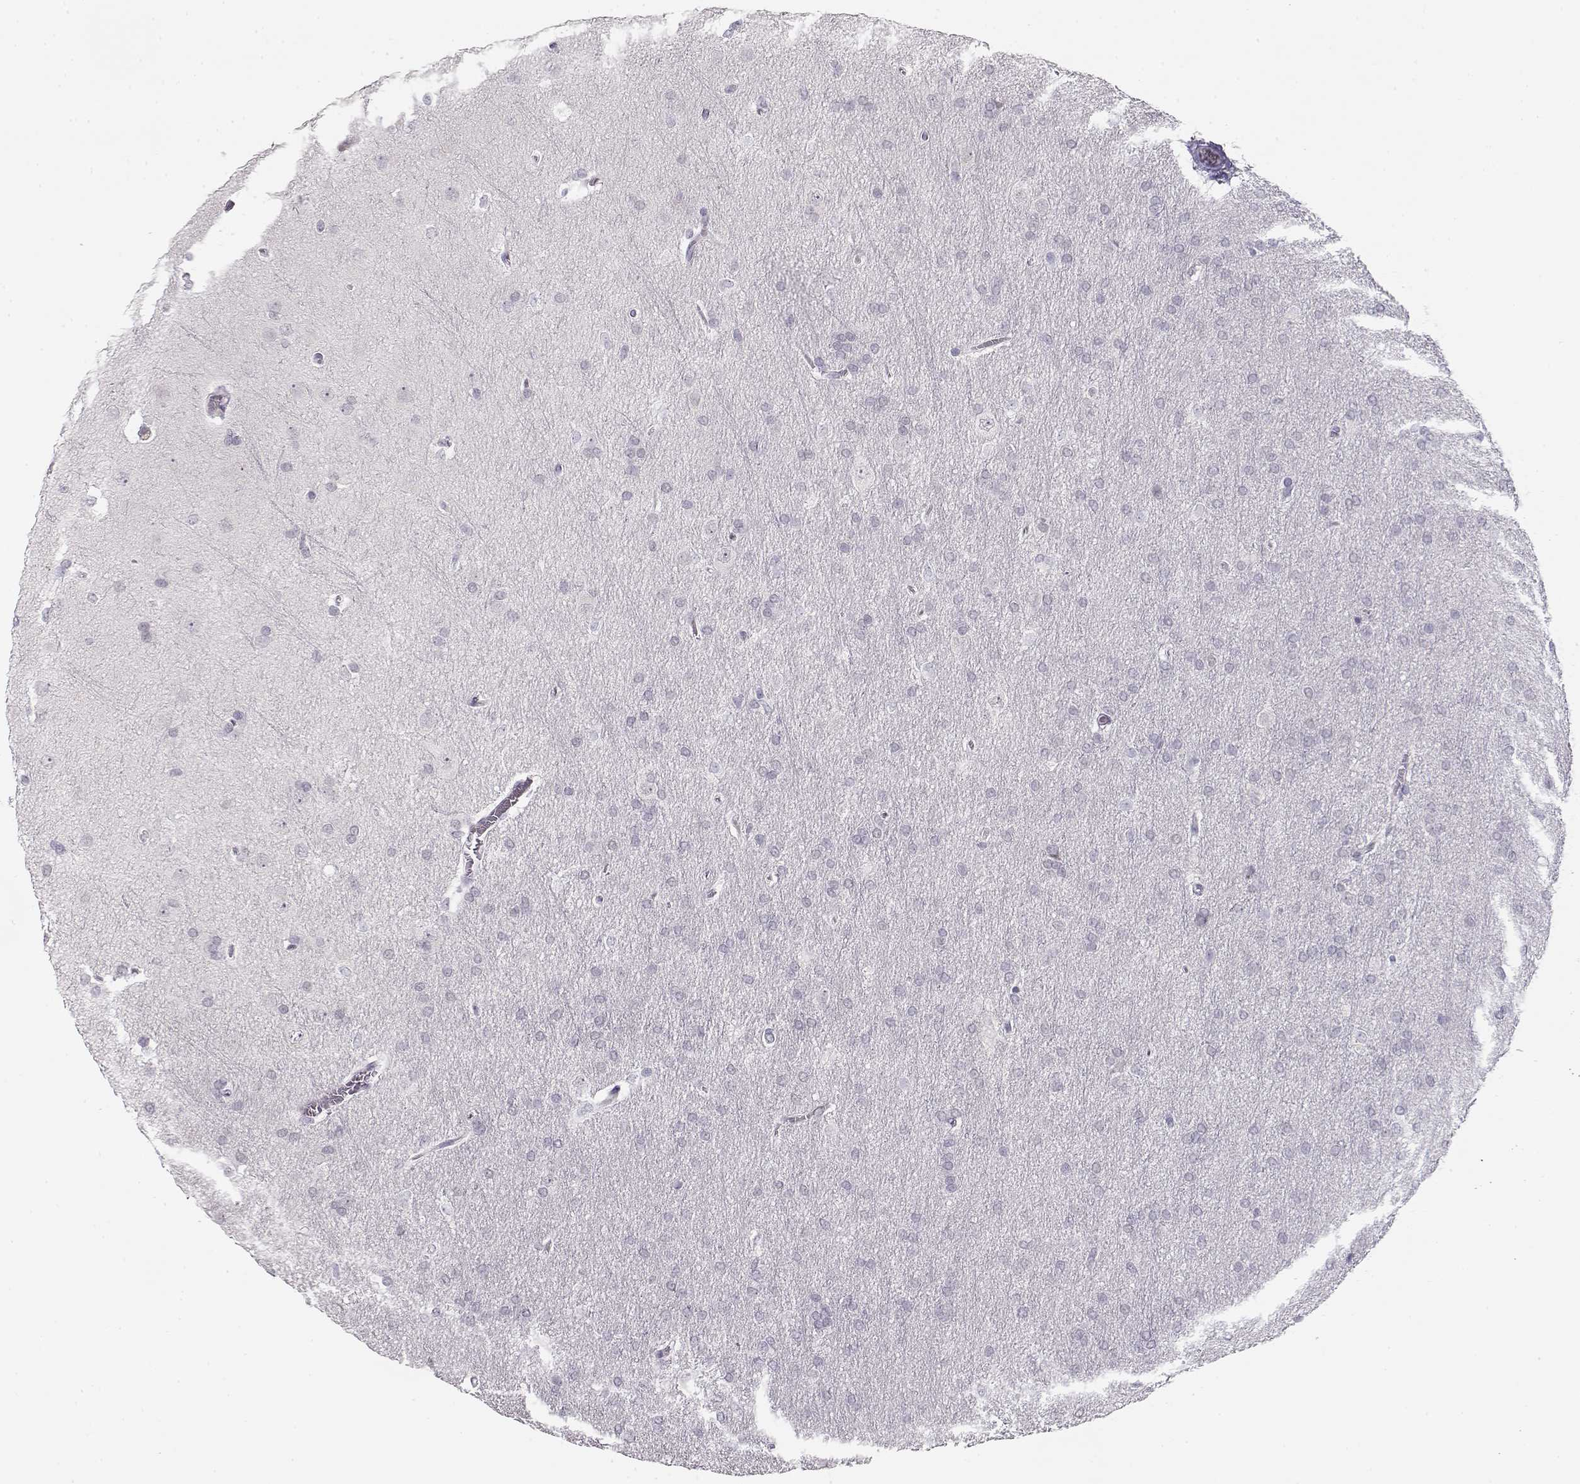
{"staining": {"intensity": "negative", "quantity": "none", "location": "none"}, "tissue": "glioma", "cell_type": "Tumor cells", "image_type": "cancer", "snomed": [{"axis": "morphology", "description": "Glioma, malignant, Low grade"}, {"axis": "topography", "description": "Brain"}], "caption": "Tumor cells show no significant protein expression in glioma. Nuclei are stained in blue.", "gene": "IMPG1", "patient": {"sex": "female", "age": 32}}